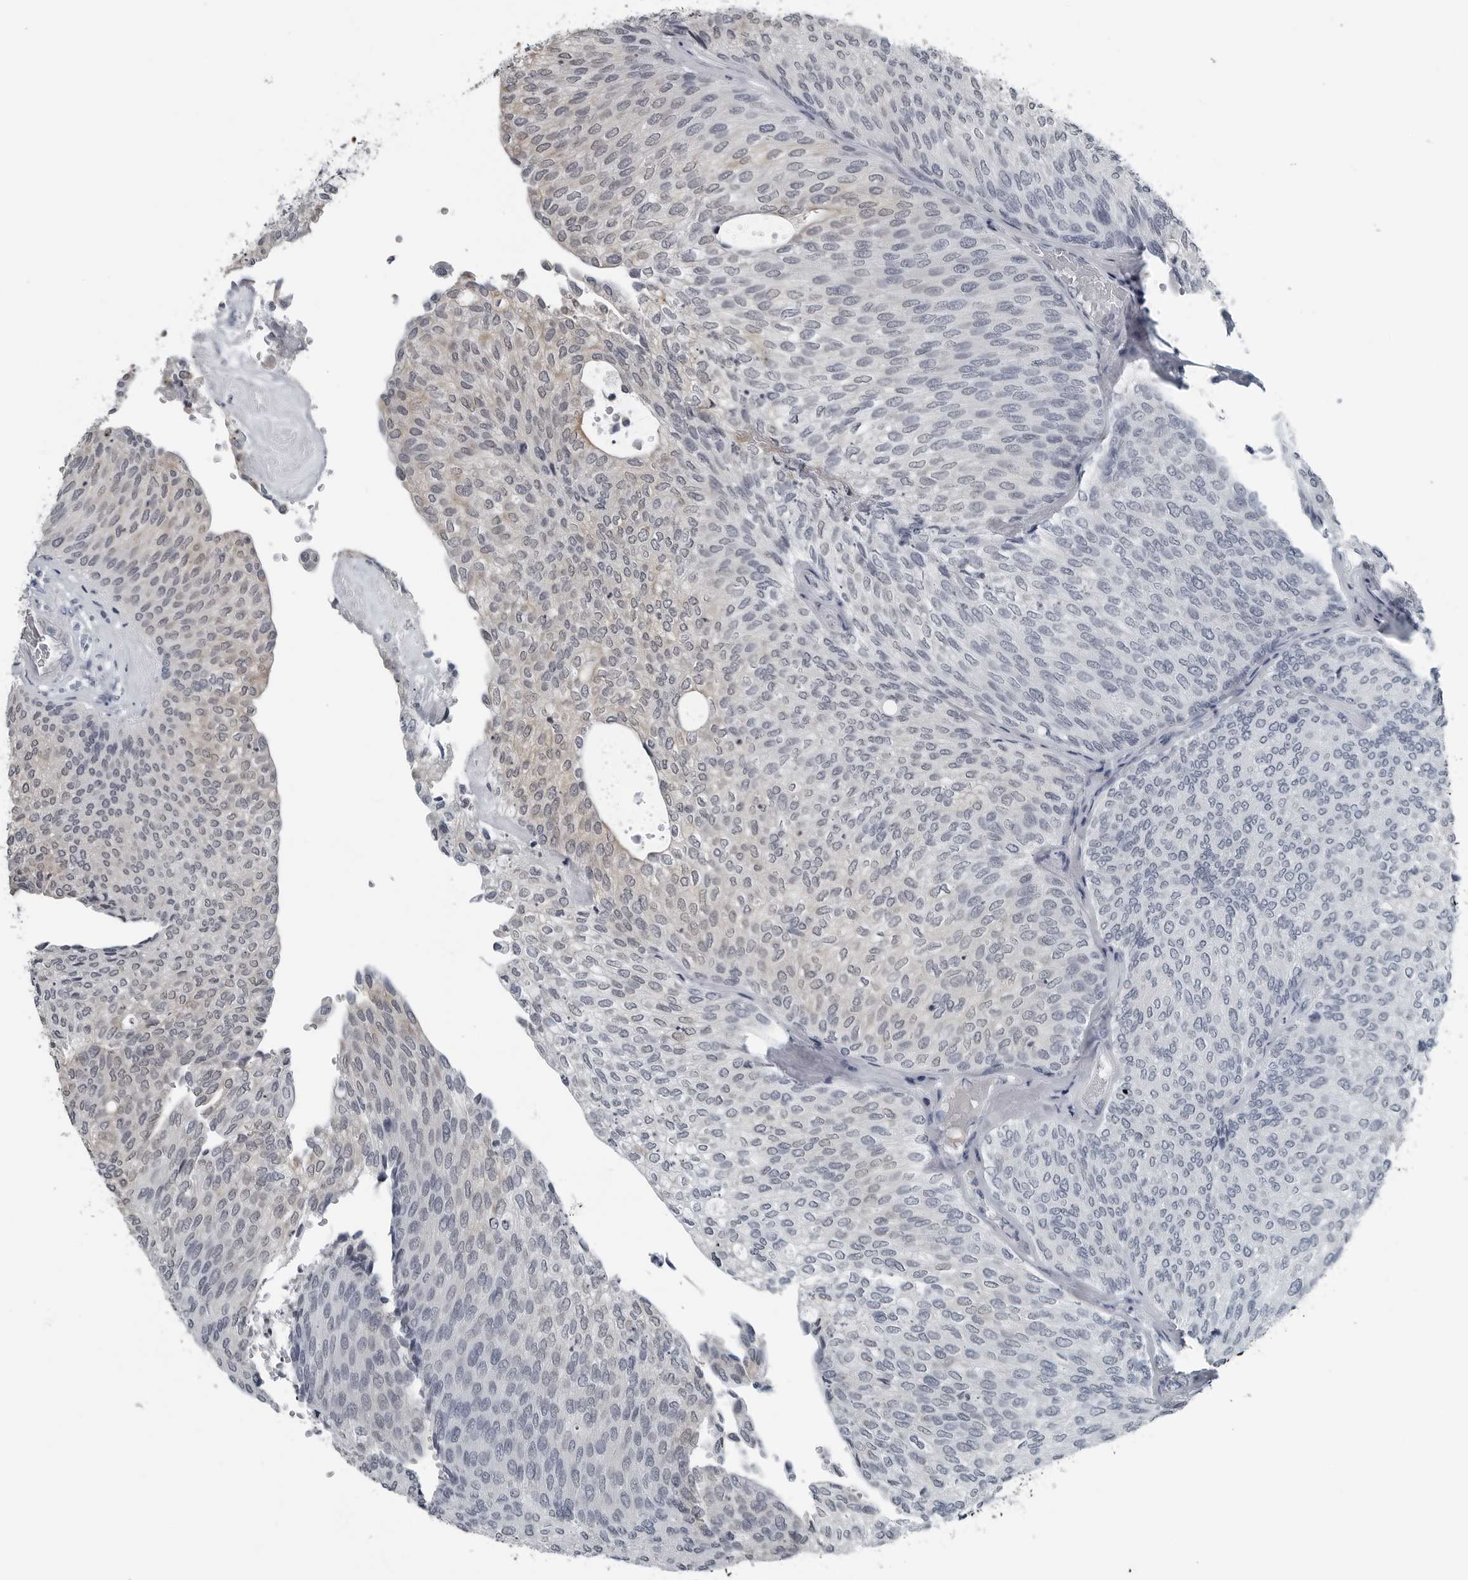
{"staining": {"intensity": "negative", "quantity": "none", "location": "none"}, "tissue": "urothelial cancer", "cell_type": "Tumor cells", "image_type": "cancer", "snomed": [{"axis": "morphology", "description": "Urothelial carcinoma, Low grade"}, {"axis": "topography", "description": "Urinary bladder"}], "caption": "The immunohistochemistry (IHC) photomicrograph has no significant expression in tumor cells of urothelial cancer tissue.", "gene": "SPINK1", "patient": {"sex": "female", "age": 79}}